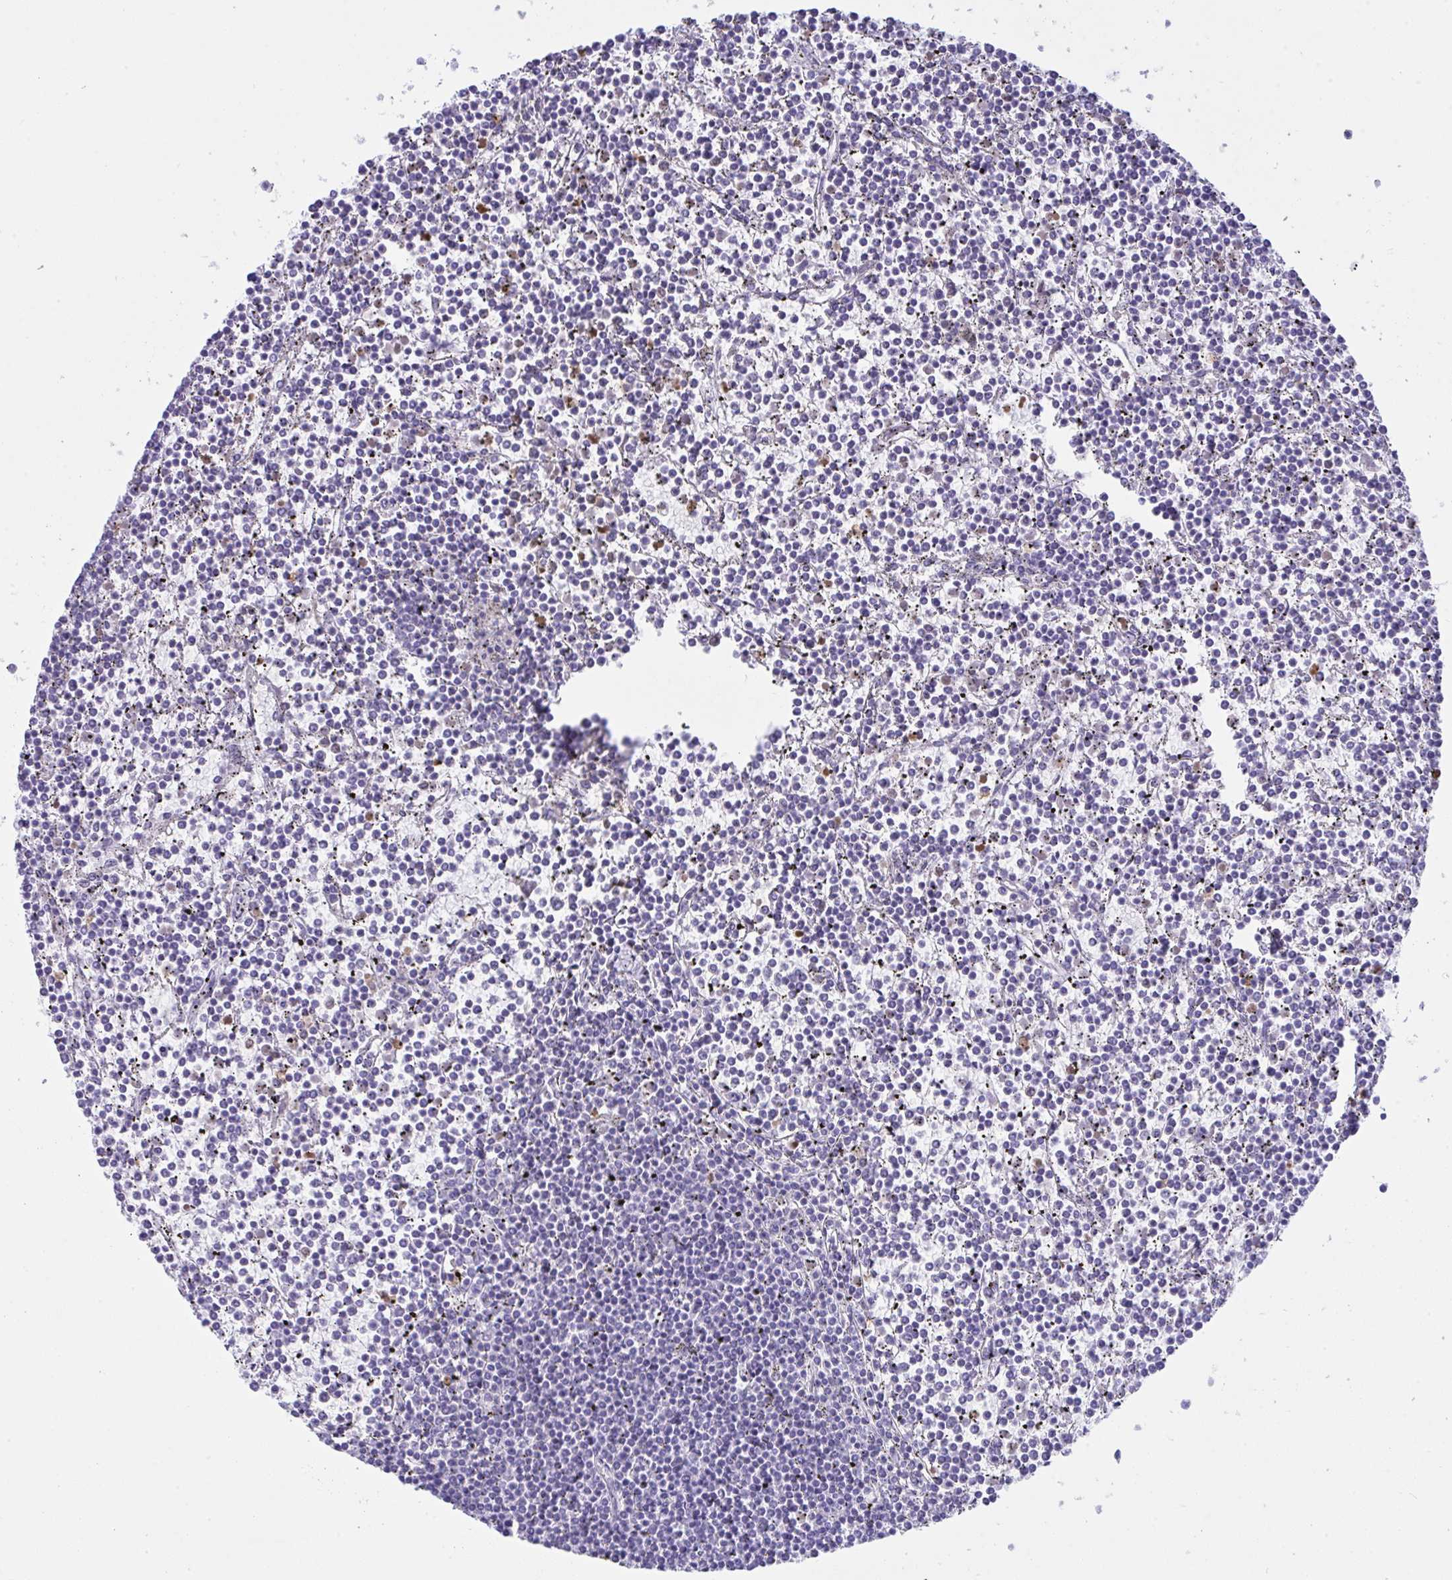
{"staining": {"intensity": "negative", "quantity": "none", "location": "none"}, "tissue": "lymphoma", "cell_type": "Tumor cells", "image_type": "cancer", "snomed": [{"axis": "morphology", "description": "Malignant lymphoma, non-Hodgkin's type, Low grade"}, {"axis": "topography", "description": "Spleen"}], "caption": "A photomicrograph of lymphoma stained for a protein demonstrates no brown staining in tumor cells. (DAB (3,3'-diaminobenzidine) immunohistochemistry (IHC) visualized using brightfield microscopy, high magnification).", "gene": "PLA2G12B", "patient": {"sex": "female", "age": 19}}